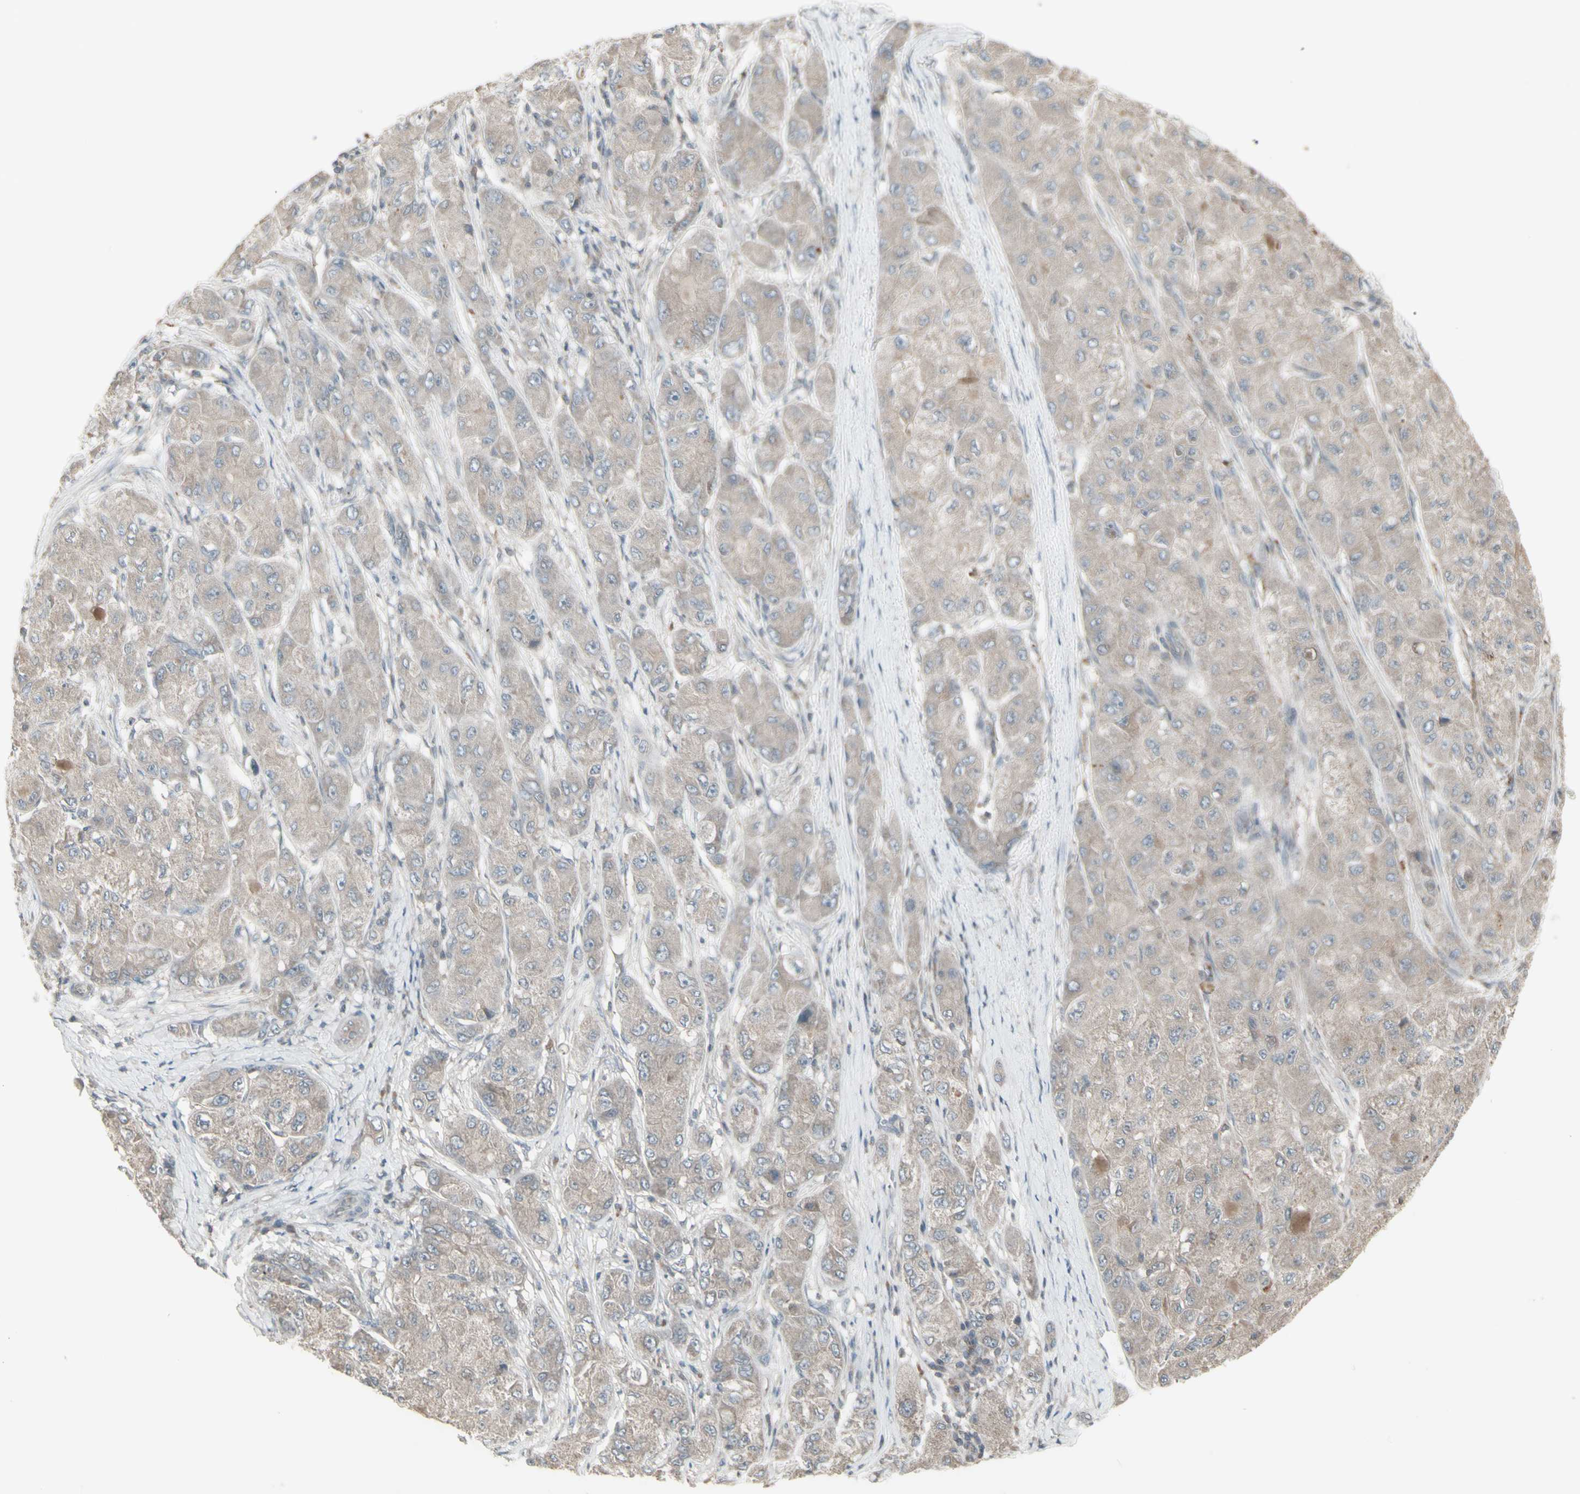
{"staining": {"intensity": "negative", "quantity": "none", "location": "none"}, "tissue": "liver cancer", "cell_type": "Tumor cells", "image_type": "cancer", "snomed": [{"axis": "morphology", "description": "Carcinoma, Hepatocellular, NOS"}, {"axis": "topography", "description": "Liver"}], "caption": "IHC of hepatocellular carcinoma (liver) displays no staining in tumor cells.", "gene": "CSK", "patient": {"sex": "male", "age": 80}}